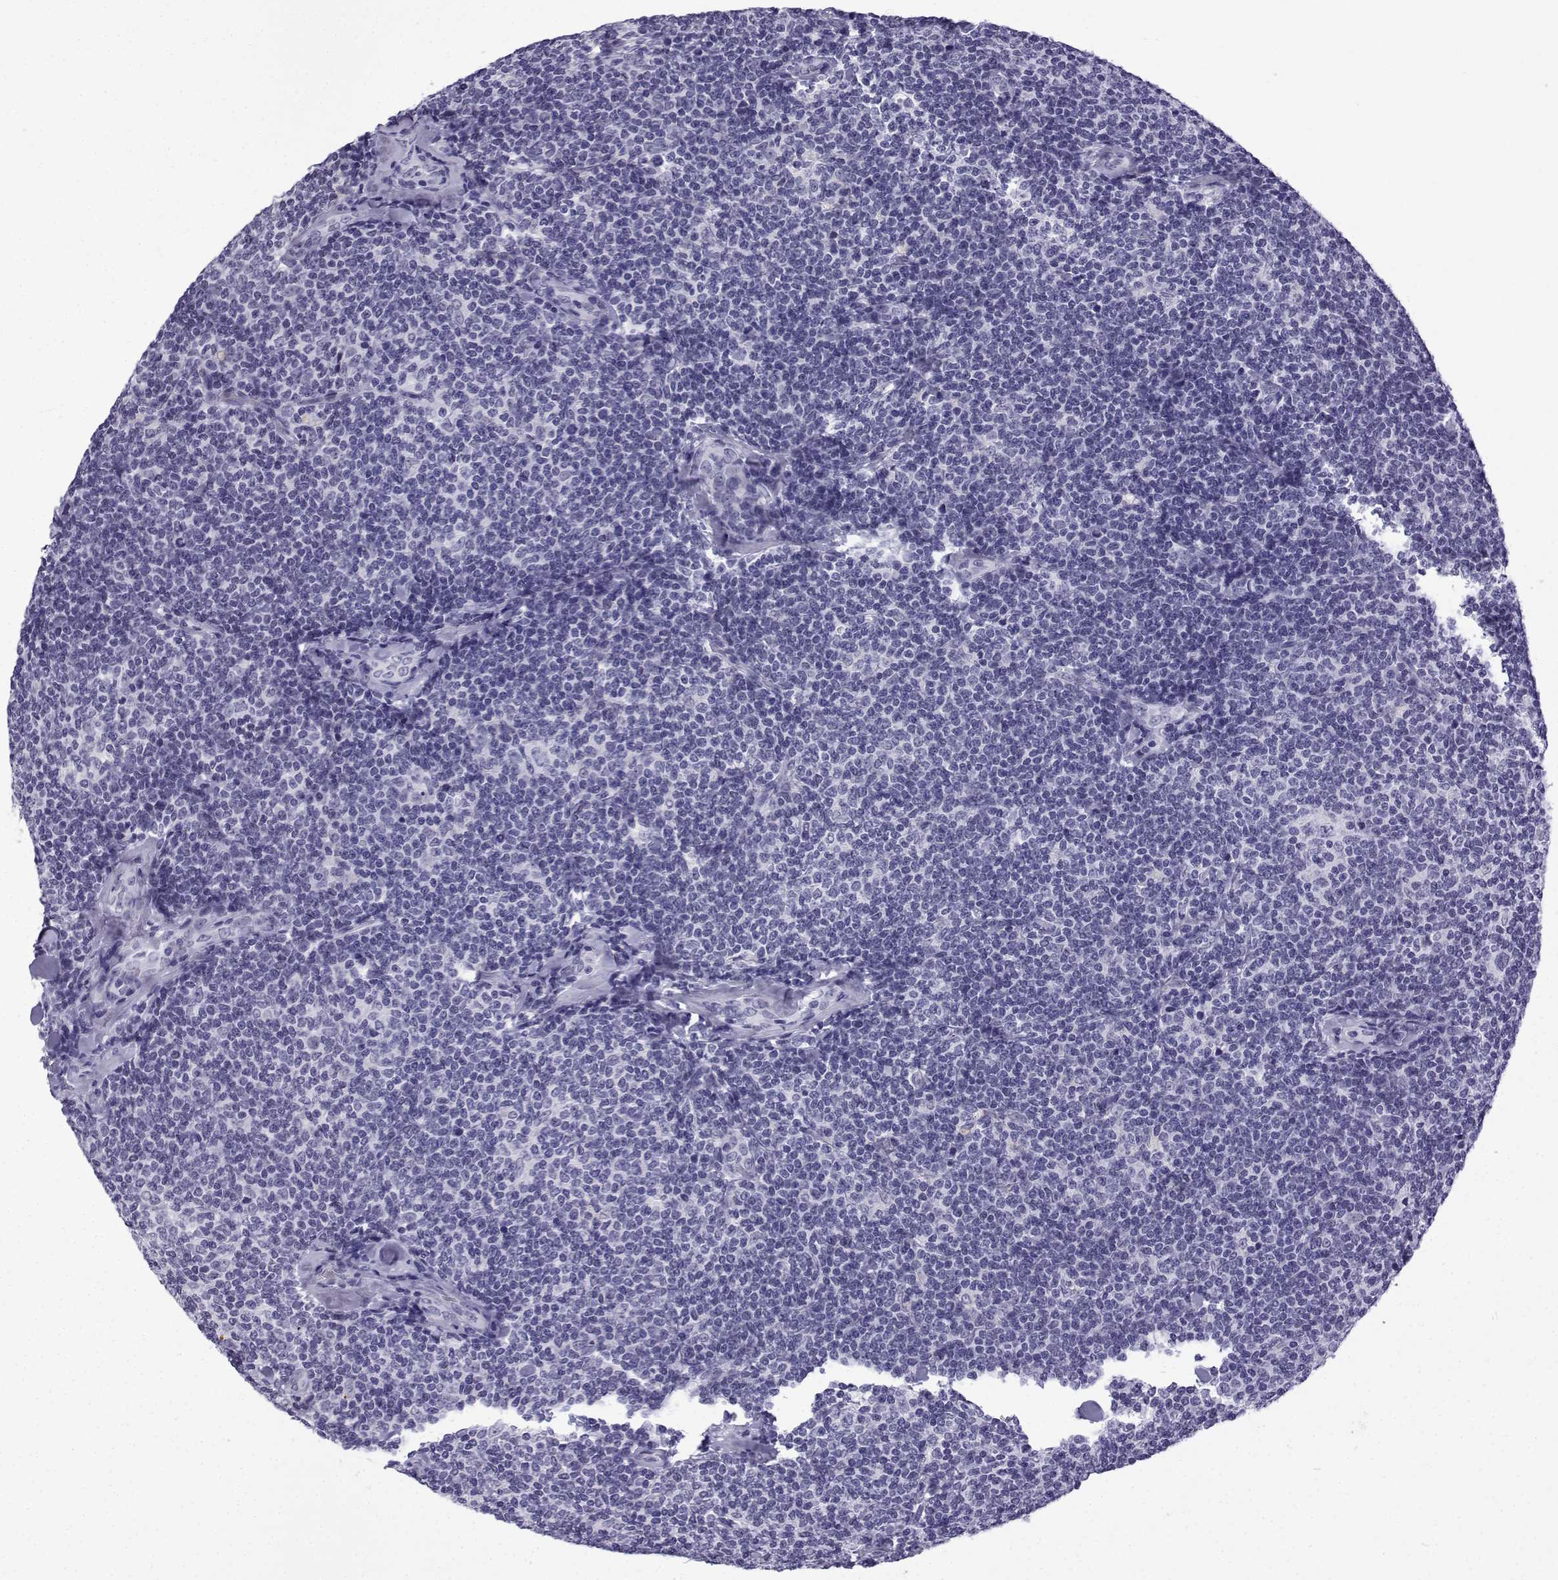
{"staining": {"intensity": "negative", "quantity": "none", "location": "none"}, "tissue": "lymphoma", "cell_type": "Tumor cells", "image_type": "cancer", "snomed": [{"axis": "morphology", "description": "Malignant lymphoma, non-Hodgkin's type, Low grade"}, {"axis": "topography", "description": "Lymph node"}], "caption": "Tumor cells are negative for brown protein staining in malignant lymphoma, non-Hodgkin's type (low-grade).", "gene": "MRGBP", "patient": {"sex": "female", "age": 56}}